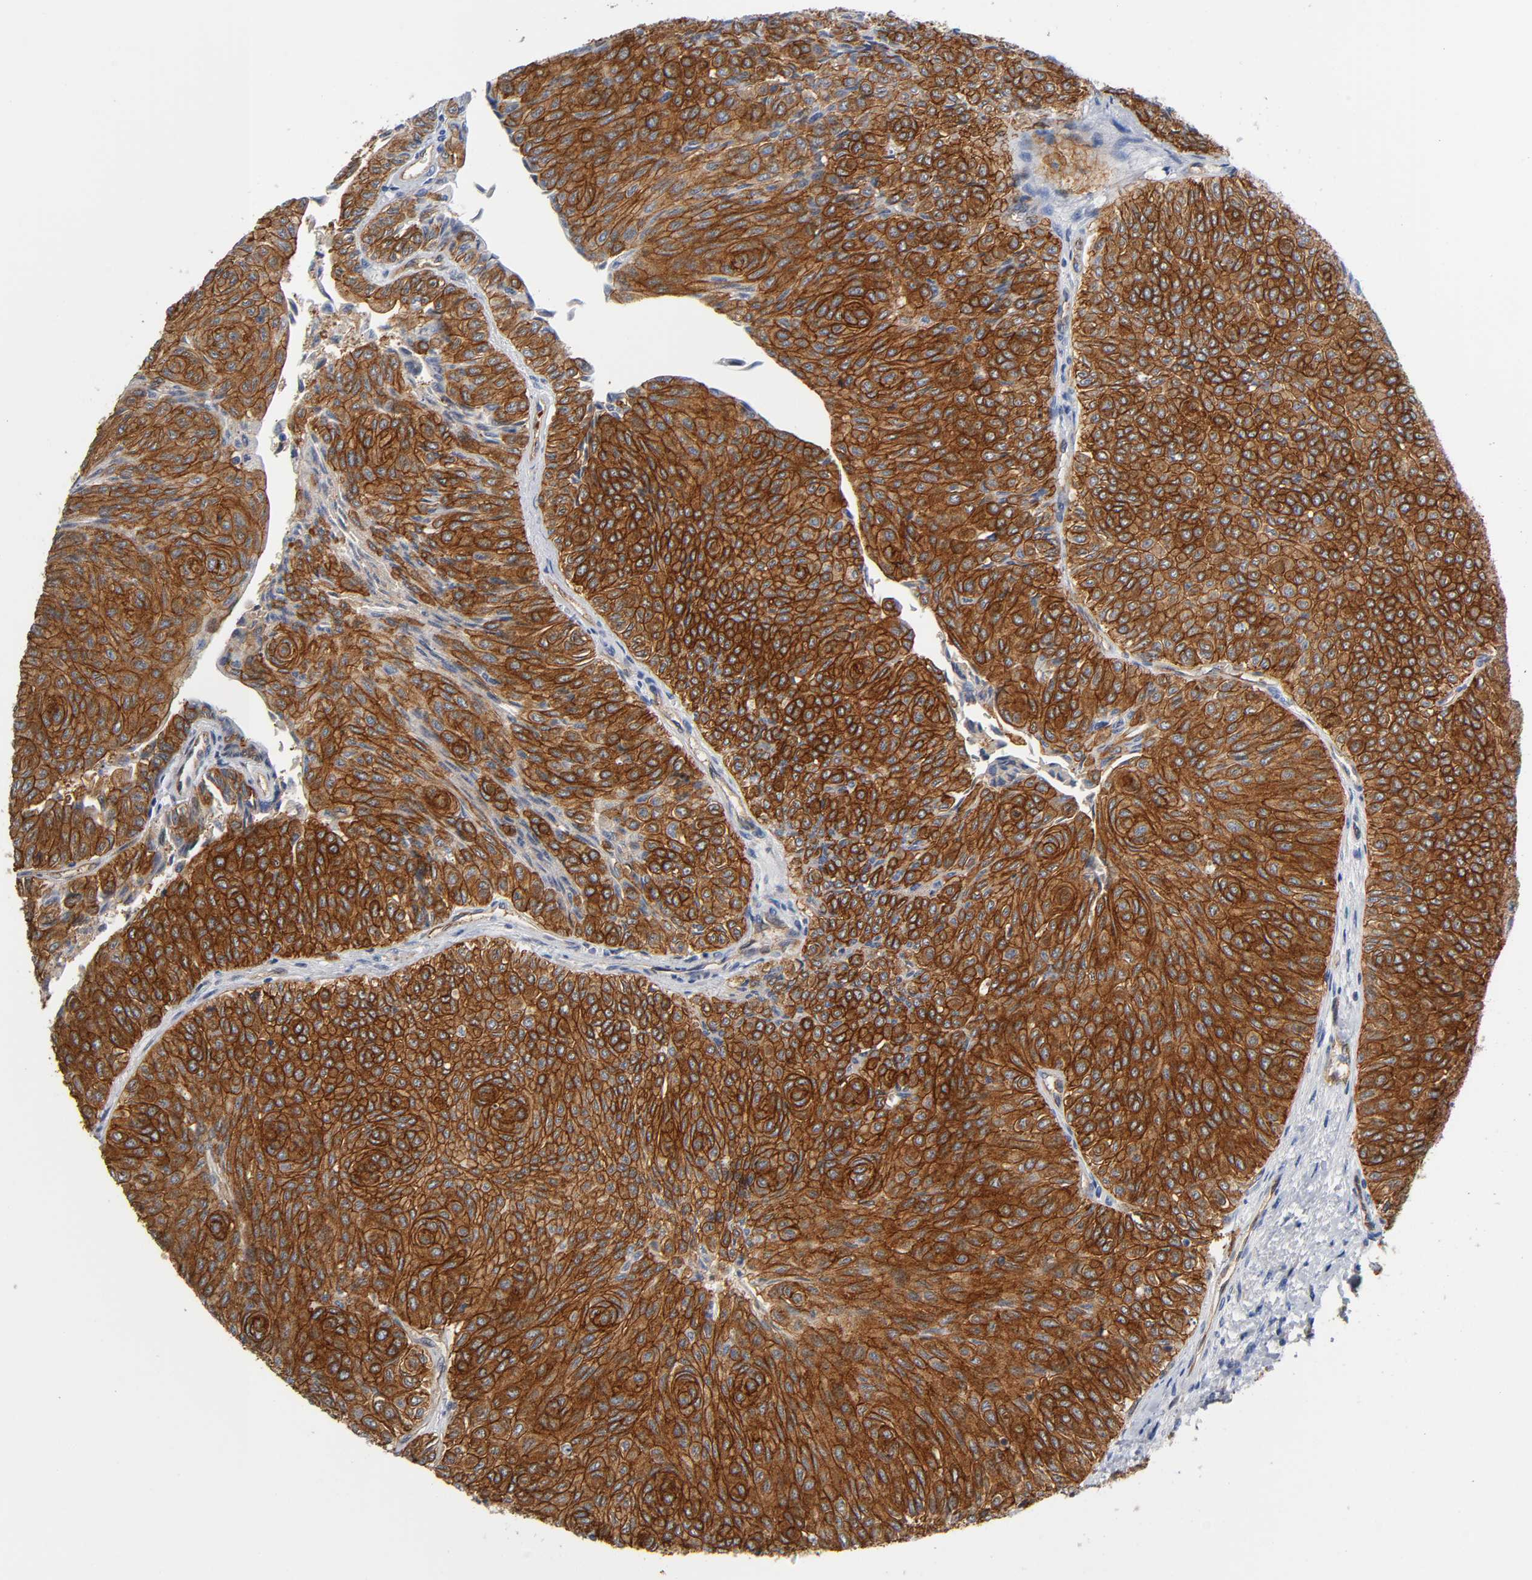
{"staining": {"intensity": "strong", "quantity": ">75%", "location": "cytoplasmic/membranous"}, "tissue": "urothelial cancer", "cell_type": "Tumor cells", "image_type": "cancer", "snomed": [{"axis": "morphology", "description": "Urothelial carcinoma, Low grade"}, {"axis": "topography", "description": "Urinary bladder"}], "caption": "Tumor cells exhibit high levels of strong cytoplasmic/membranous positivity in approximately >75% of cells in human urothelial carcinoma (low-grade). Ihc stains the protein of interest in brown and the nuclei are stained blue.", "gene": "CD2AP", "patient": {"sex": "male", "age": 78}}